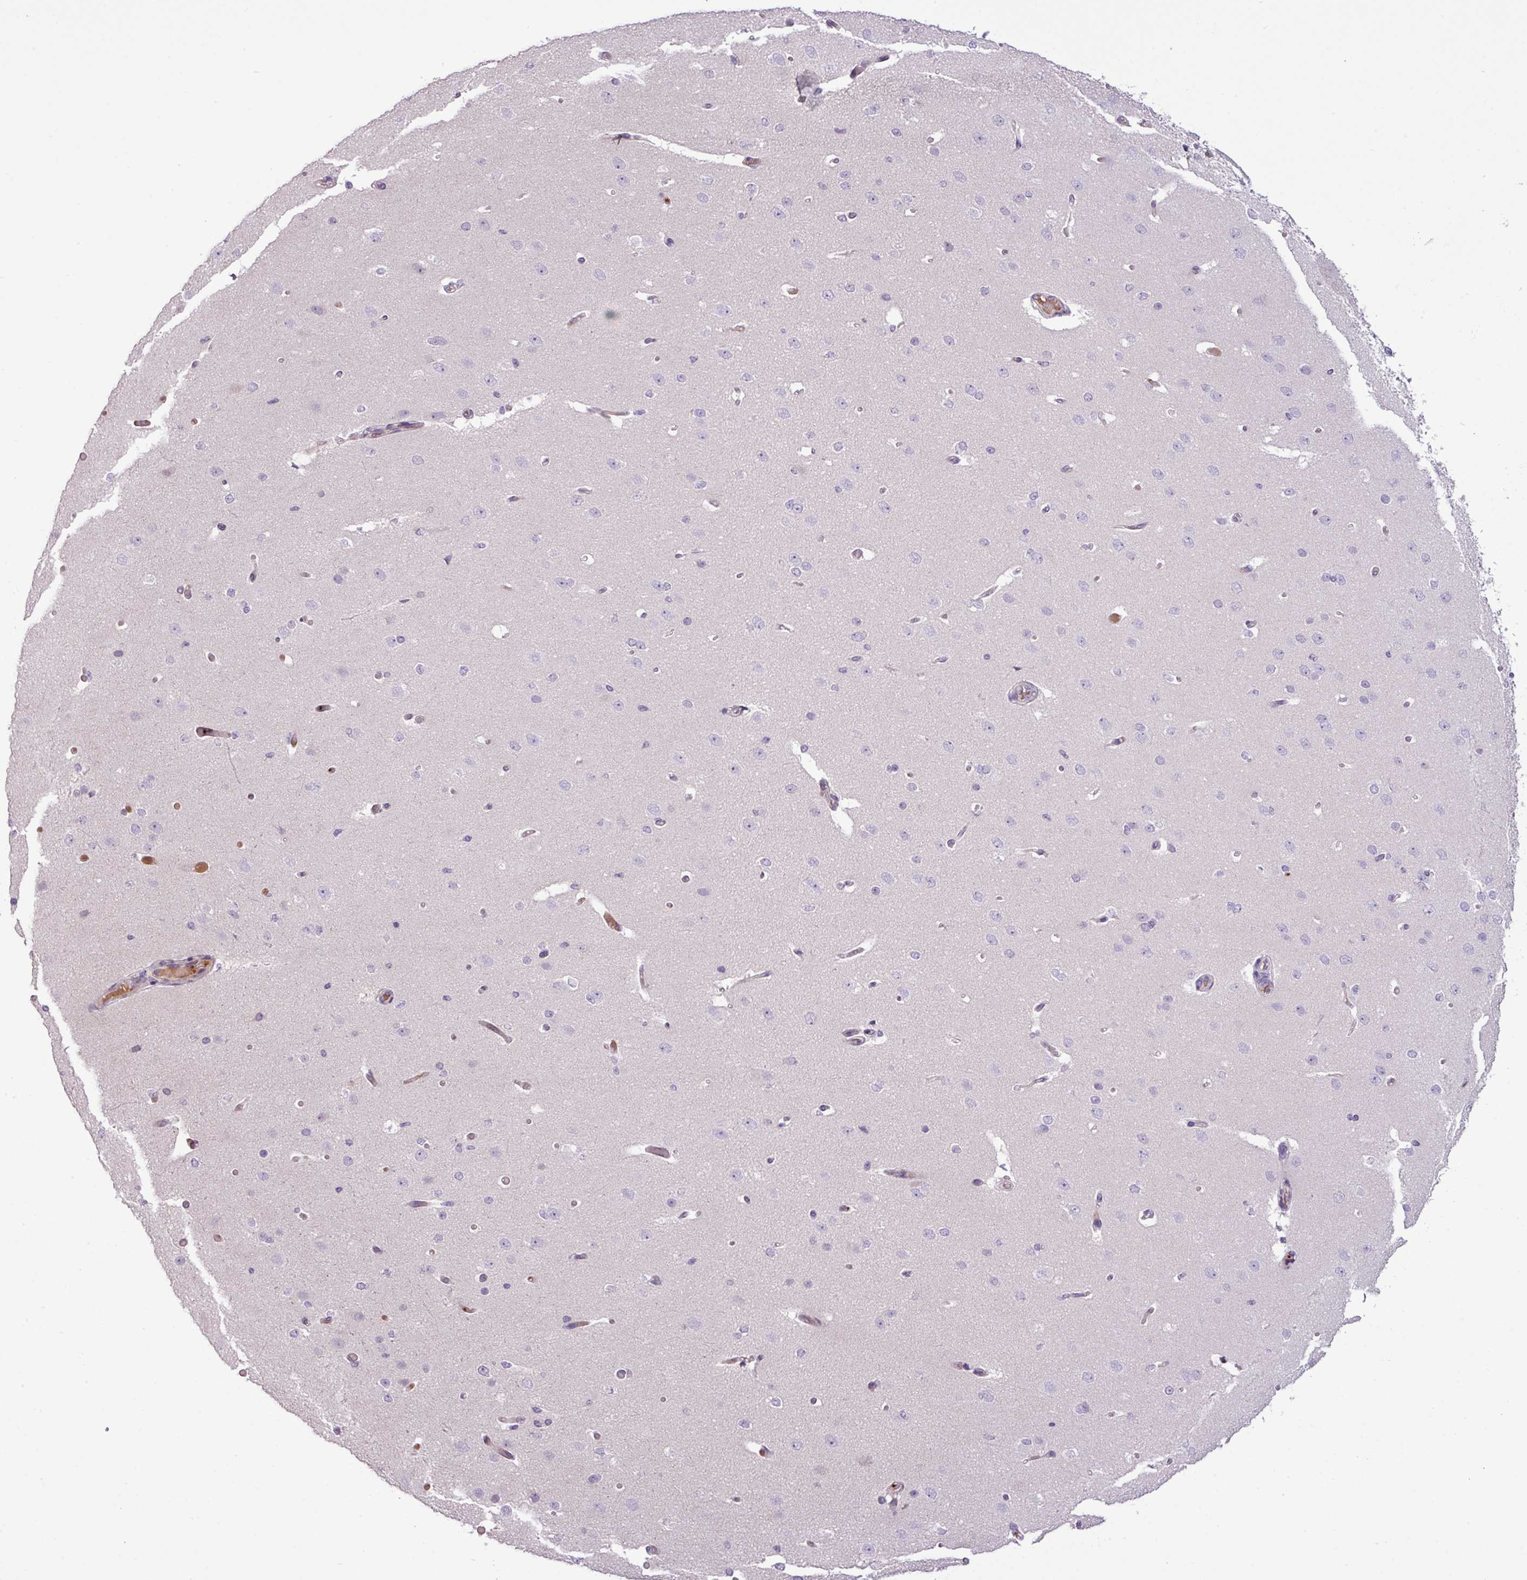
{"staining": {"intensity": "weak", "quantity": "<25%", "location": "cytoplasmic/membranous"}, "tissue": "cerebral cortex", "cell_type": "Endothelial cells", "image_type": "normal", "snomed": [{"axis": "morphology", "description": "Normal tissue, NOS"}, {"axis": "morphology", "description": "Inflammation, NOS"}, {"axis": "topography", "description": "Cerebral cortex"}], "caption": "Protein analysis of unremarkable cerebral cortex exhibits no significant expression in endothelial cells. (IHC, brightfield microscopy, high magnification).", "gene": "DNAJB13", "patient": {"sex": "male", "age": 6}}